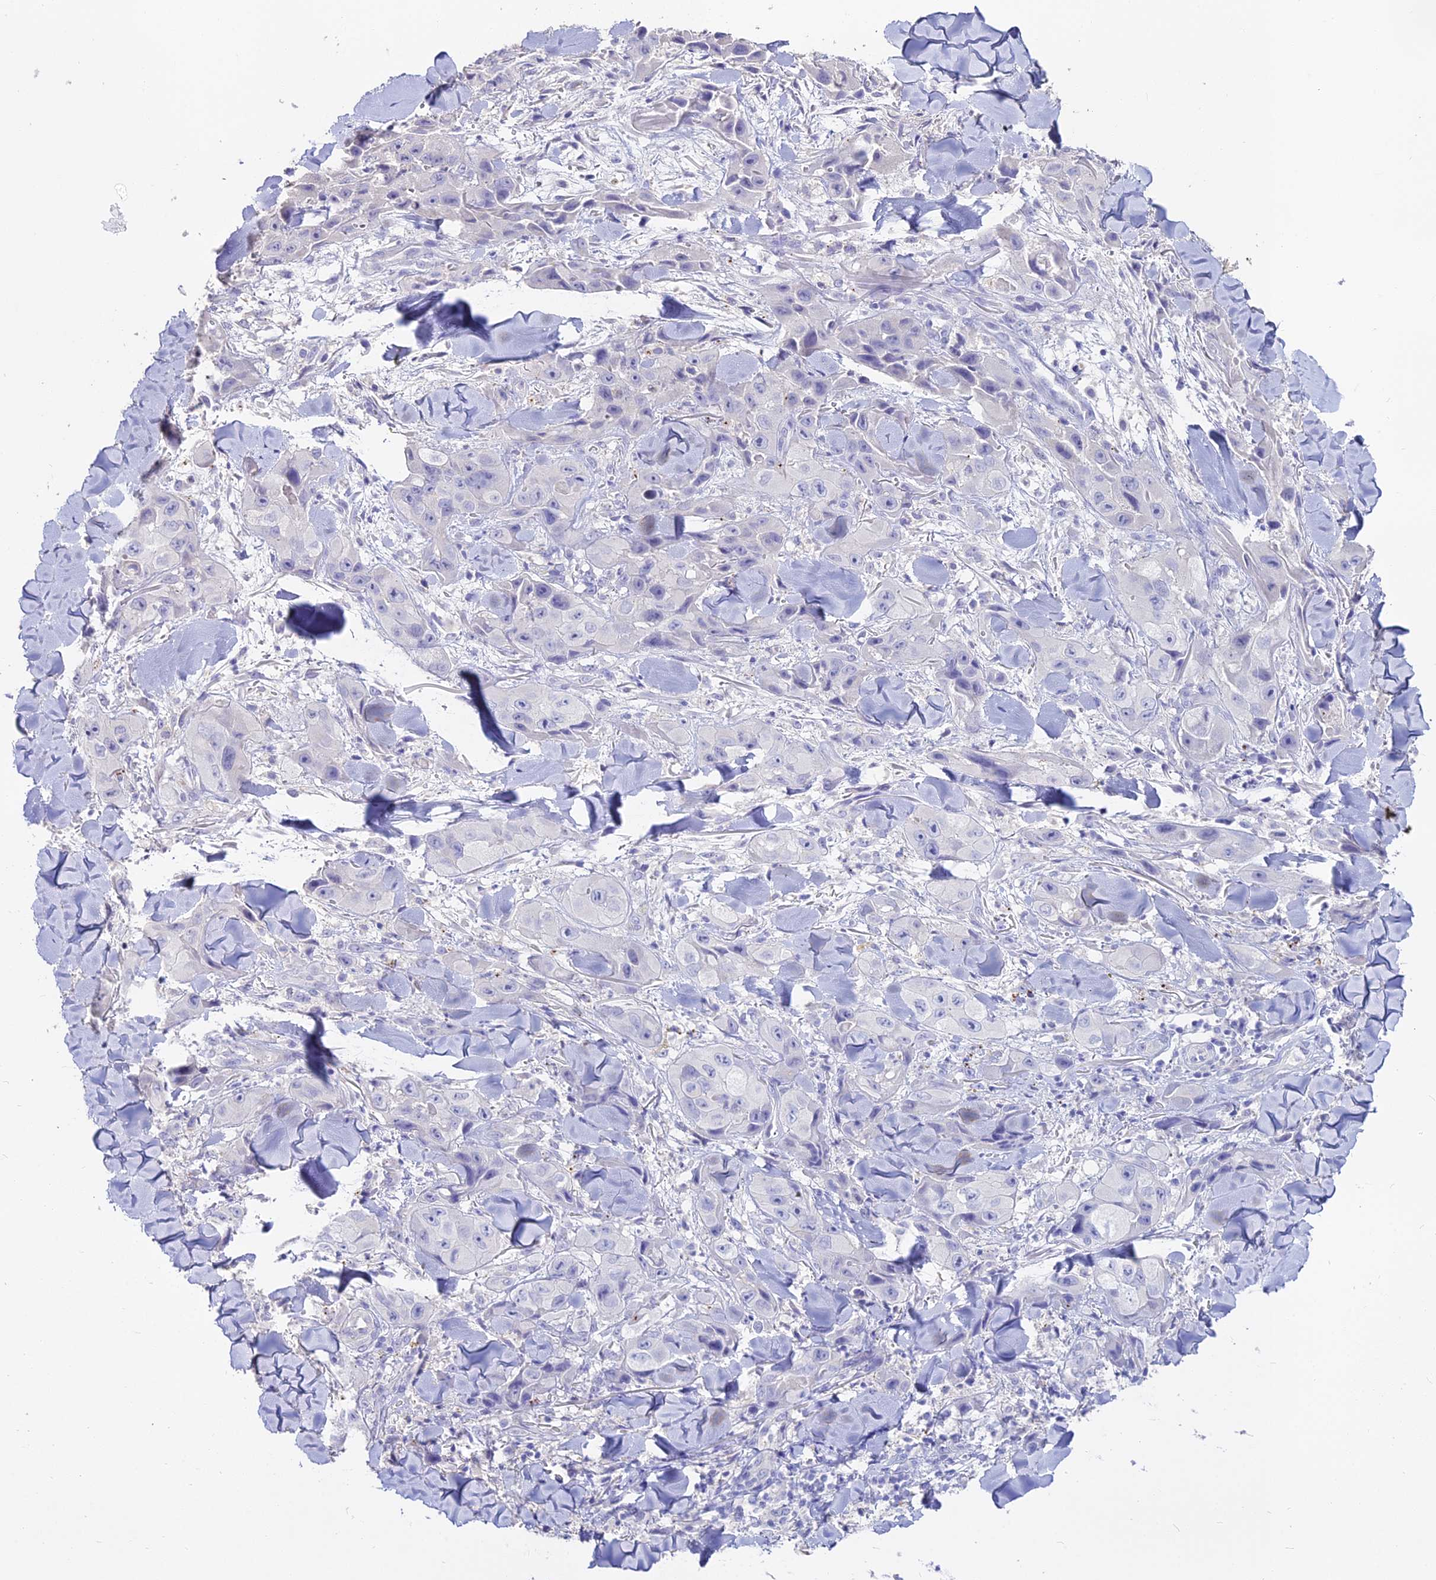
{"staining": {"intensity": "negative", "quantity": "none", "location": "none"}, "tissue": "skin cancer", "cell_type": "Tumor cells", "image_type": "cancer", "snomed": [{"axis": "morphology", "description": "Squamous cell carcinoma, NOS"}, {"axis": "topography", "description": "Skin"}, {"axis": "topography", "description": "Subcutis"}], "caption": "This is an immunohistochemistry image of human squamous cell carcinoma (skin). There is no positivity in tumor cells.", "gene": "GLYAT", "patient": {"sex": "male", "age": 73}}